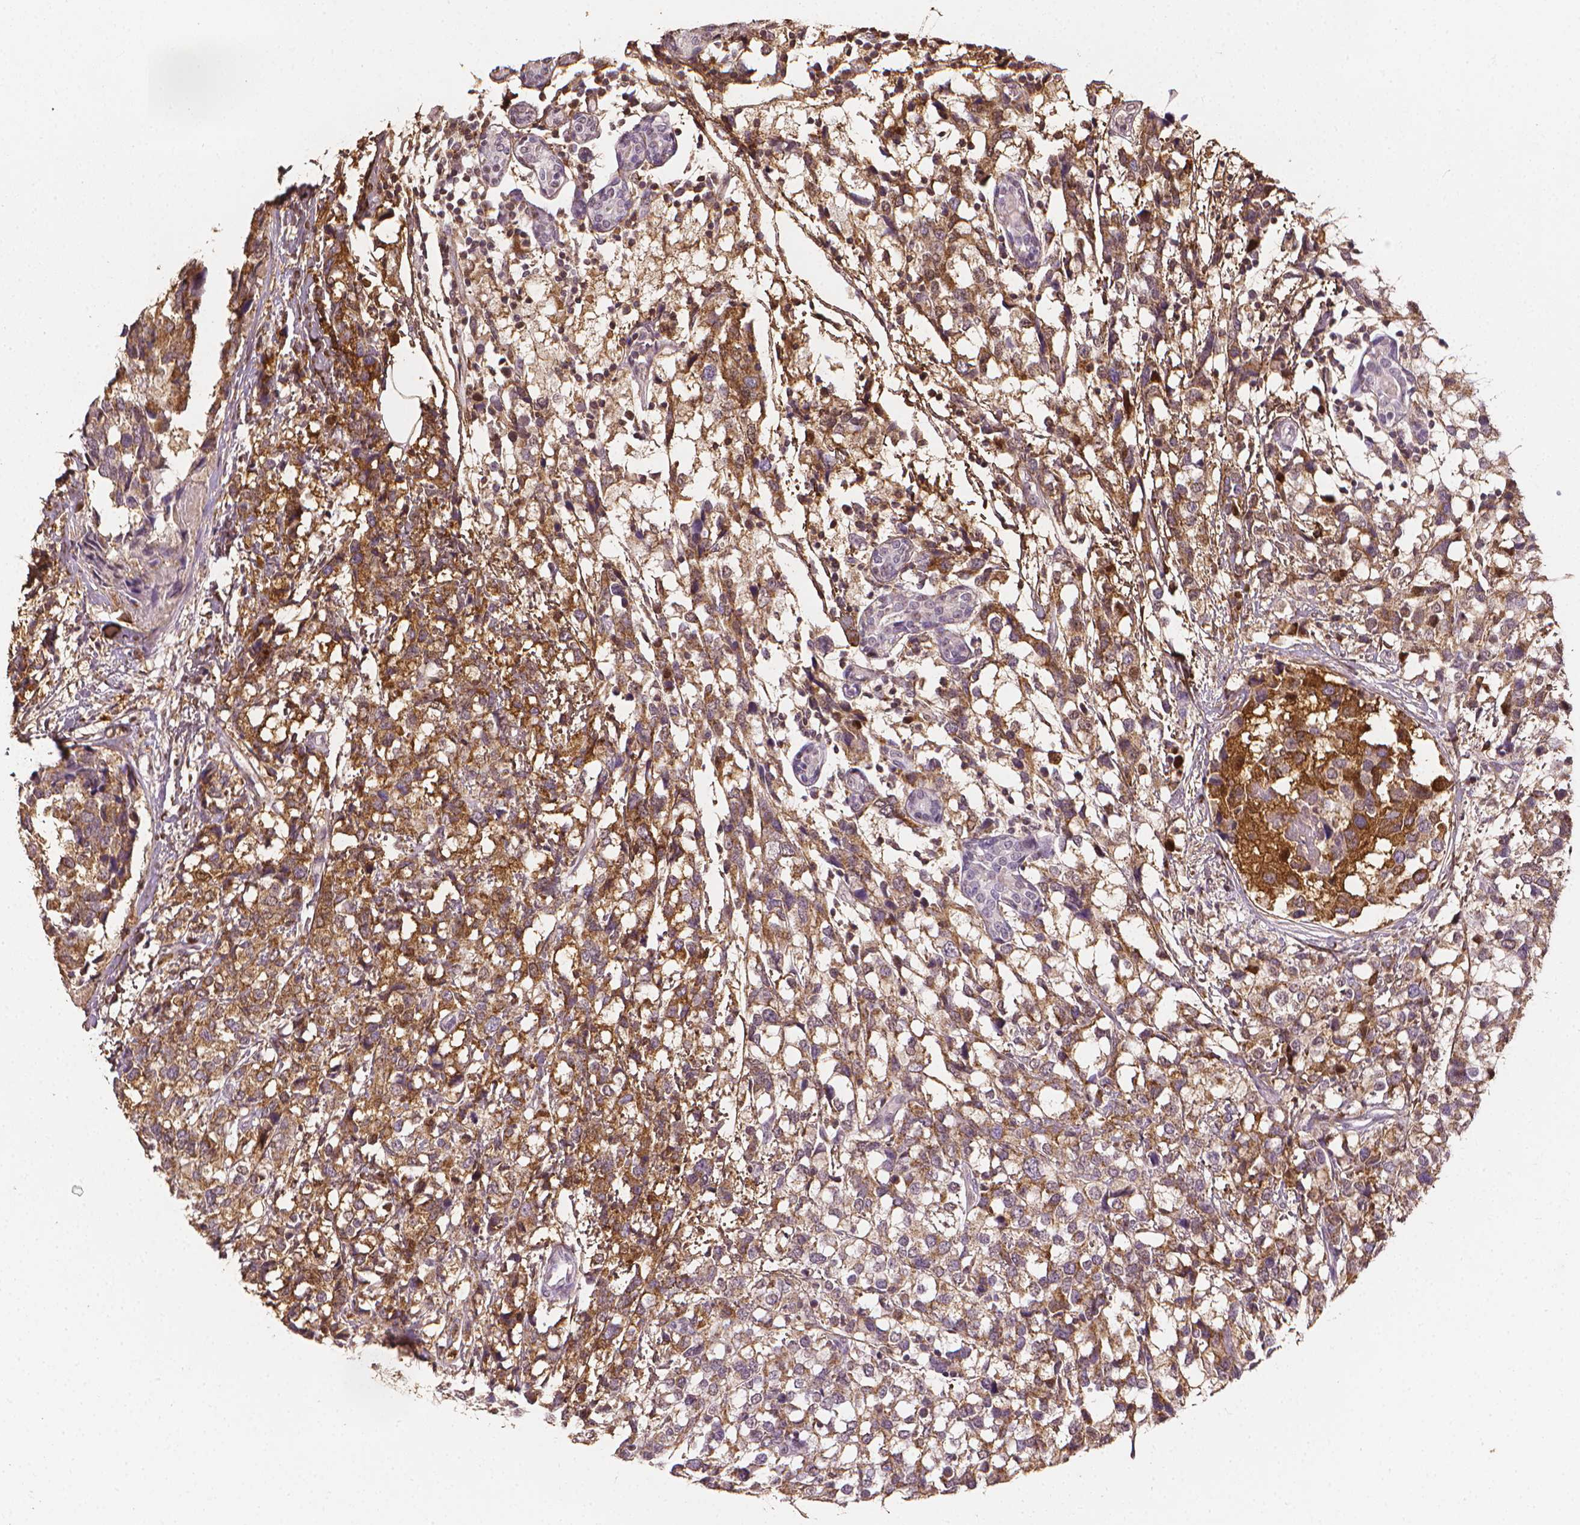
{"staining": {"intensity": "moderate", "quantity": "<25%", "location": "cytoplasmic/membranous"}, "tissue": "breast cancer", "cell_type": "Tumor cells", "image_type": "cancer", "snomed": [{"axis": "morphology", "description": "Lobular carcinoma"}, {"axis": "topography", "description": "Breast"}], "caption": "The image shows staining of lobular carcinoma (breast), revealing moderate cytoplasmic/membranous protein staining (brown color) within tumor cells. The staining is performed using DAB (3,3'-diaminobenzidine) brown chromogen to label protein expression. The nuclei are counter-stained blue using hematoxylin.", "gene": "DCN", "patient": {"sex": "female", "age": 59}}